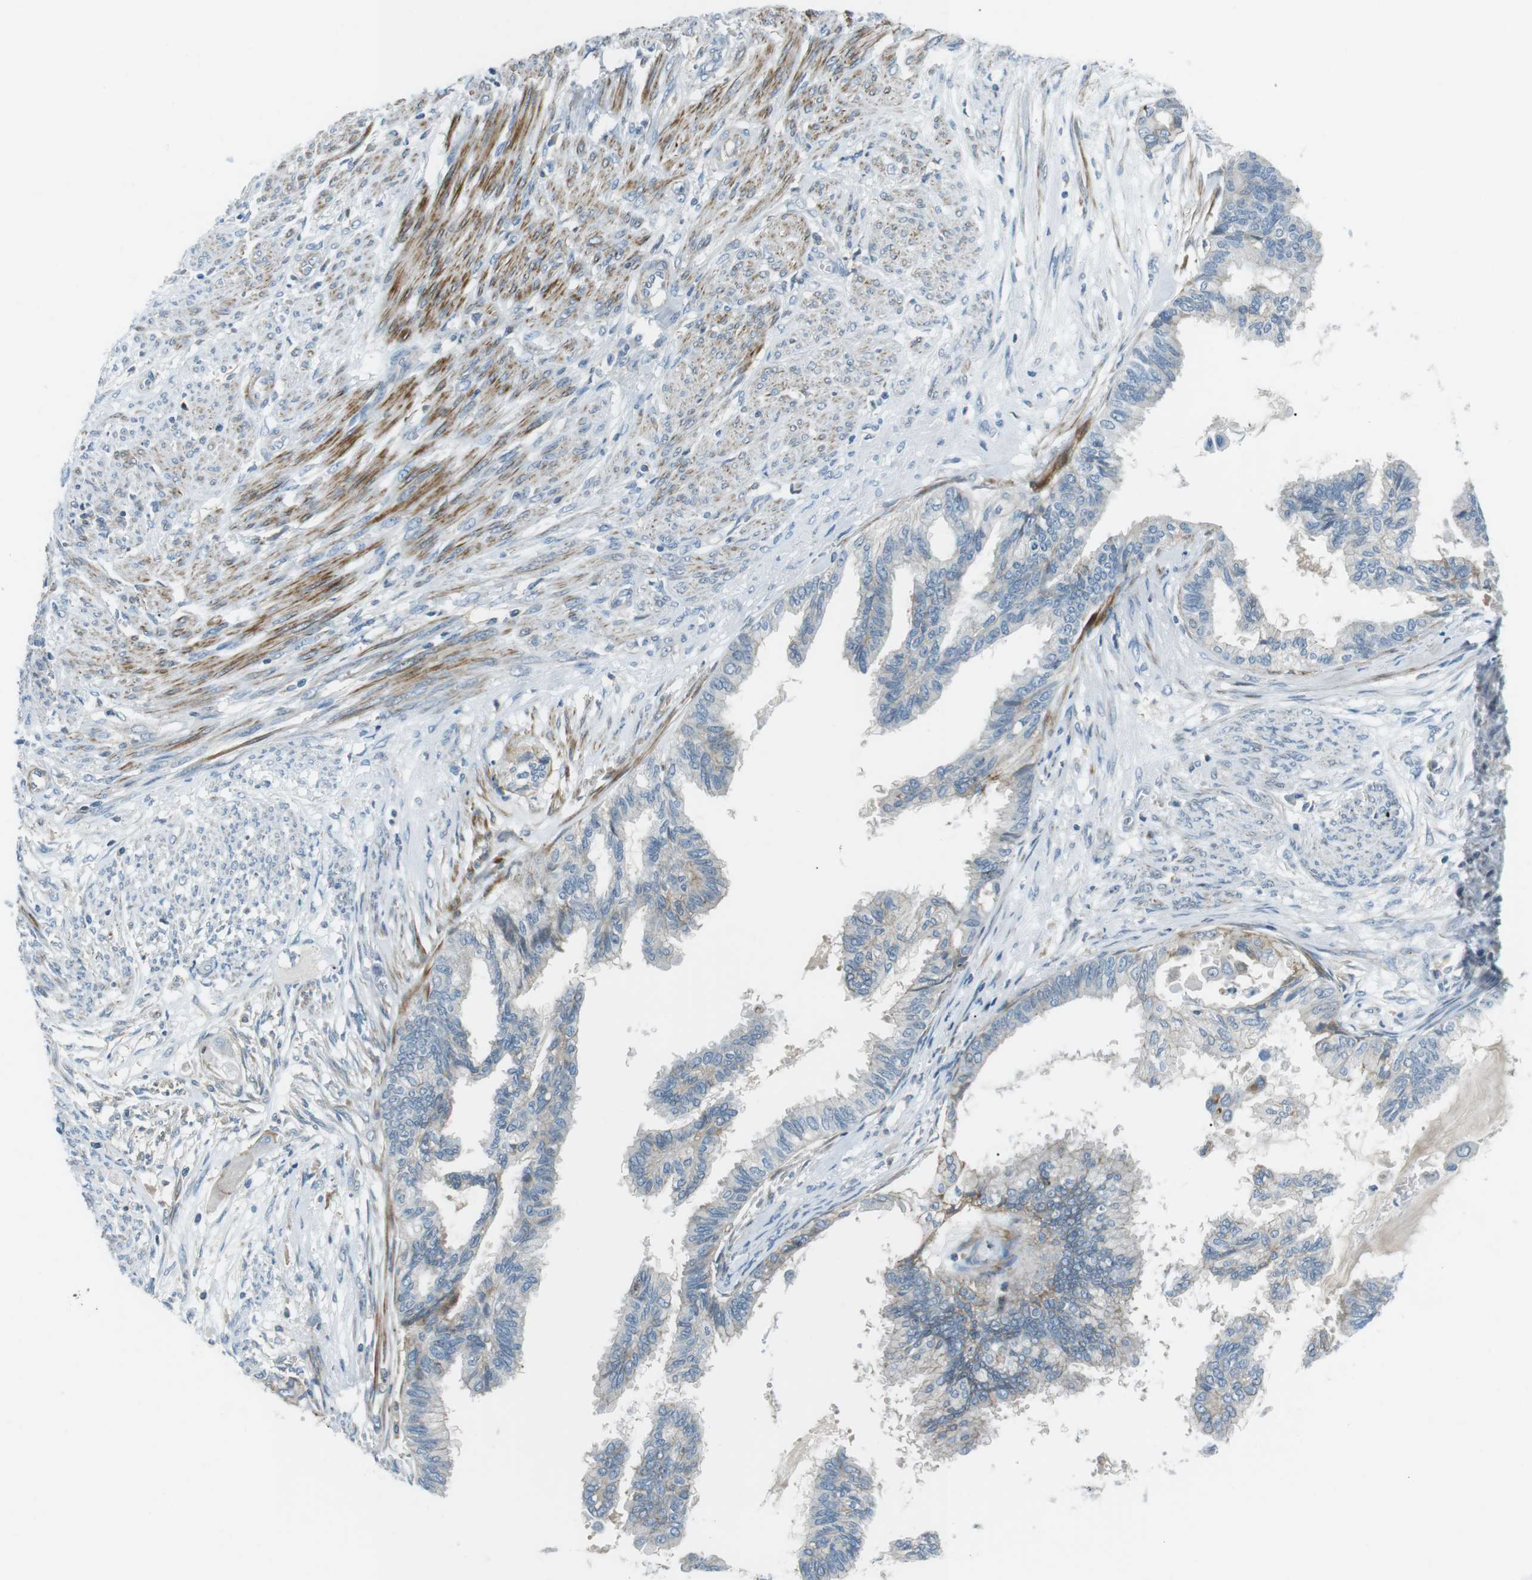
{"staining": {"intensity": "negative", "quantity": "none", "location": "none"}, "tissue": "cervical cancer", "cell_type": "Tumor cells", "image_type": "cancer", "snomed": [{"axis": "morphology", "description": "Normal tissue, NOS"}, {"axis": "morphology", "description": "Adenocarcinoma, NOS"}, {"axis": "topography", "description": "Cervix"}, {"axis": "topography", "description": "Endometrium"}], "caption": "Photomicrograph shows no protein staining in tumor cells of cervical cancer tissue.", "gene": "ARVCF", "patient": {"sex": "female", "age": 86}}